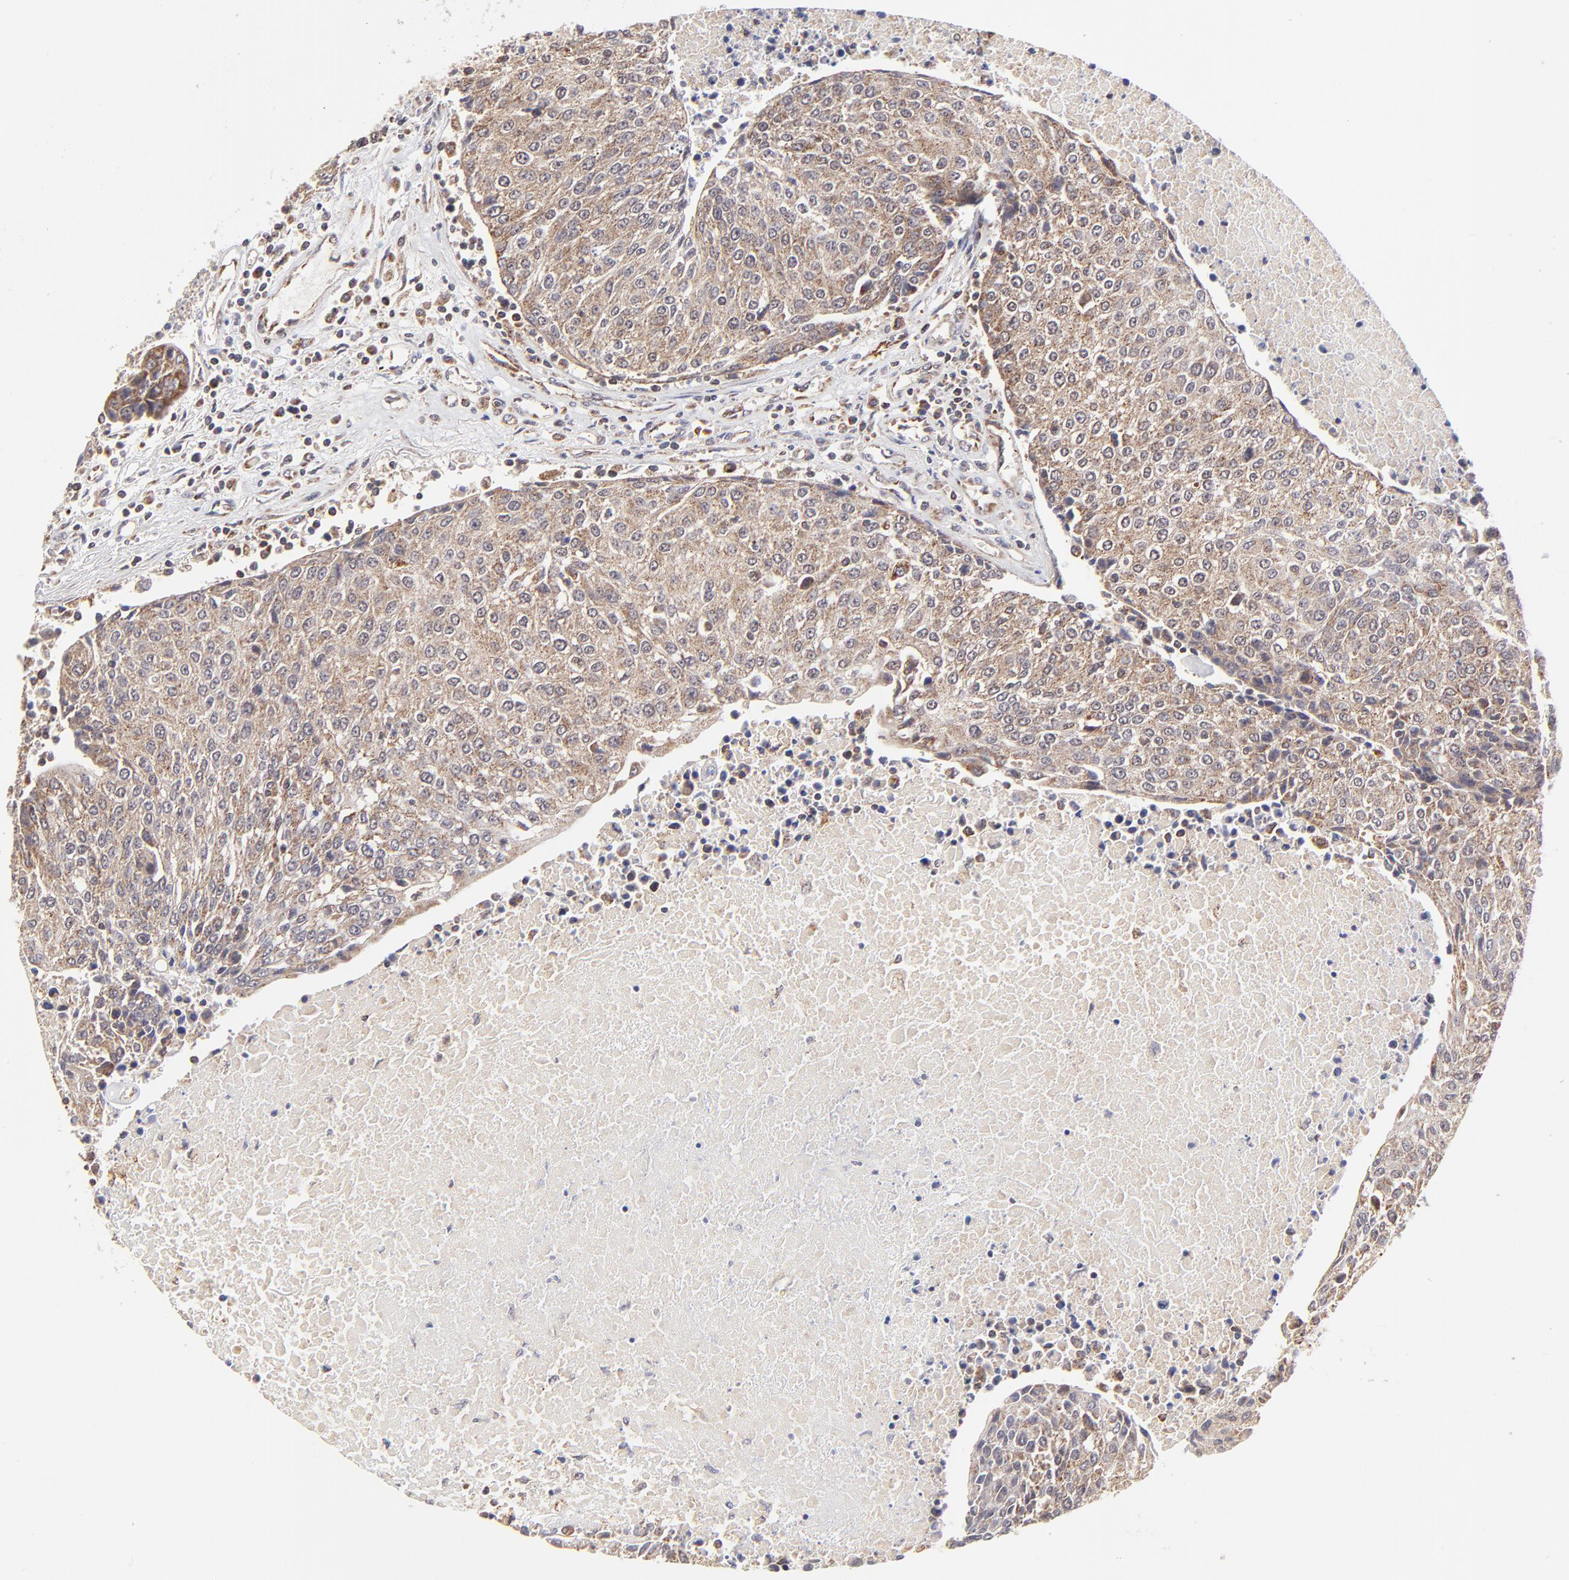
{"staining": {"intensity": "moderate", "quantity": ">75%", "location": "cytoplasmic/membranous"}, "tissue": "urothelial cancer", "cell_type": "Tumor cells", "image_type": "cancer", "snomed": [{"axis": "morphology", "description": "Urothelial carcinoma, High grade"}, {"axis": "topography", "description": "Urinary bladder"}], "caption": "This histopathology image exhibits urothelial cancer stained with immunohistochemistry (IHC) to label a protein in brown. The cytoplasmic/membranous of tumor cells show moderate positivity for the protein. Nuclei are counter-stained blue.", "gene": "MAP2K7", "patient": {"sex": "female", "age": 85}}